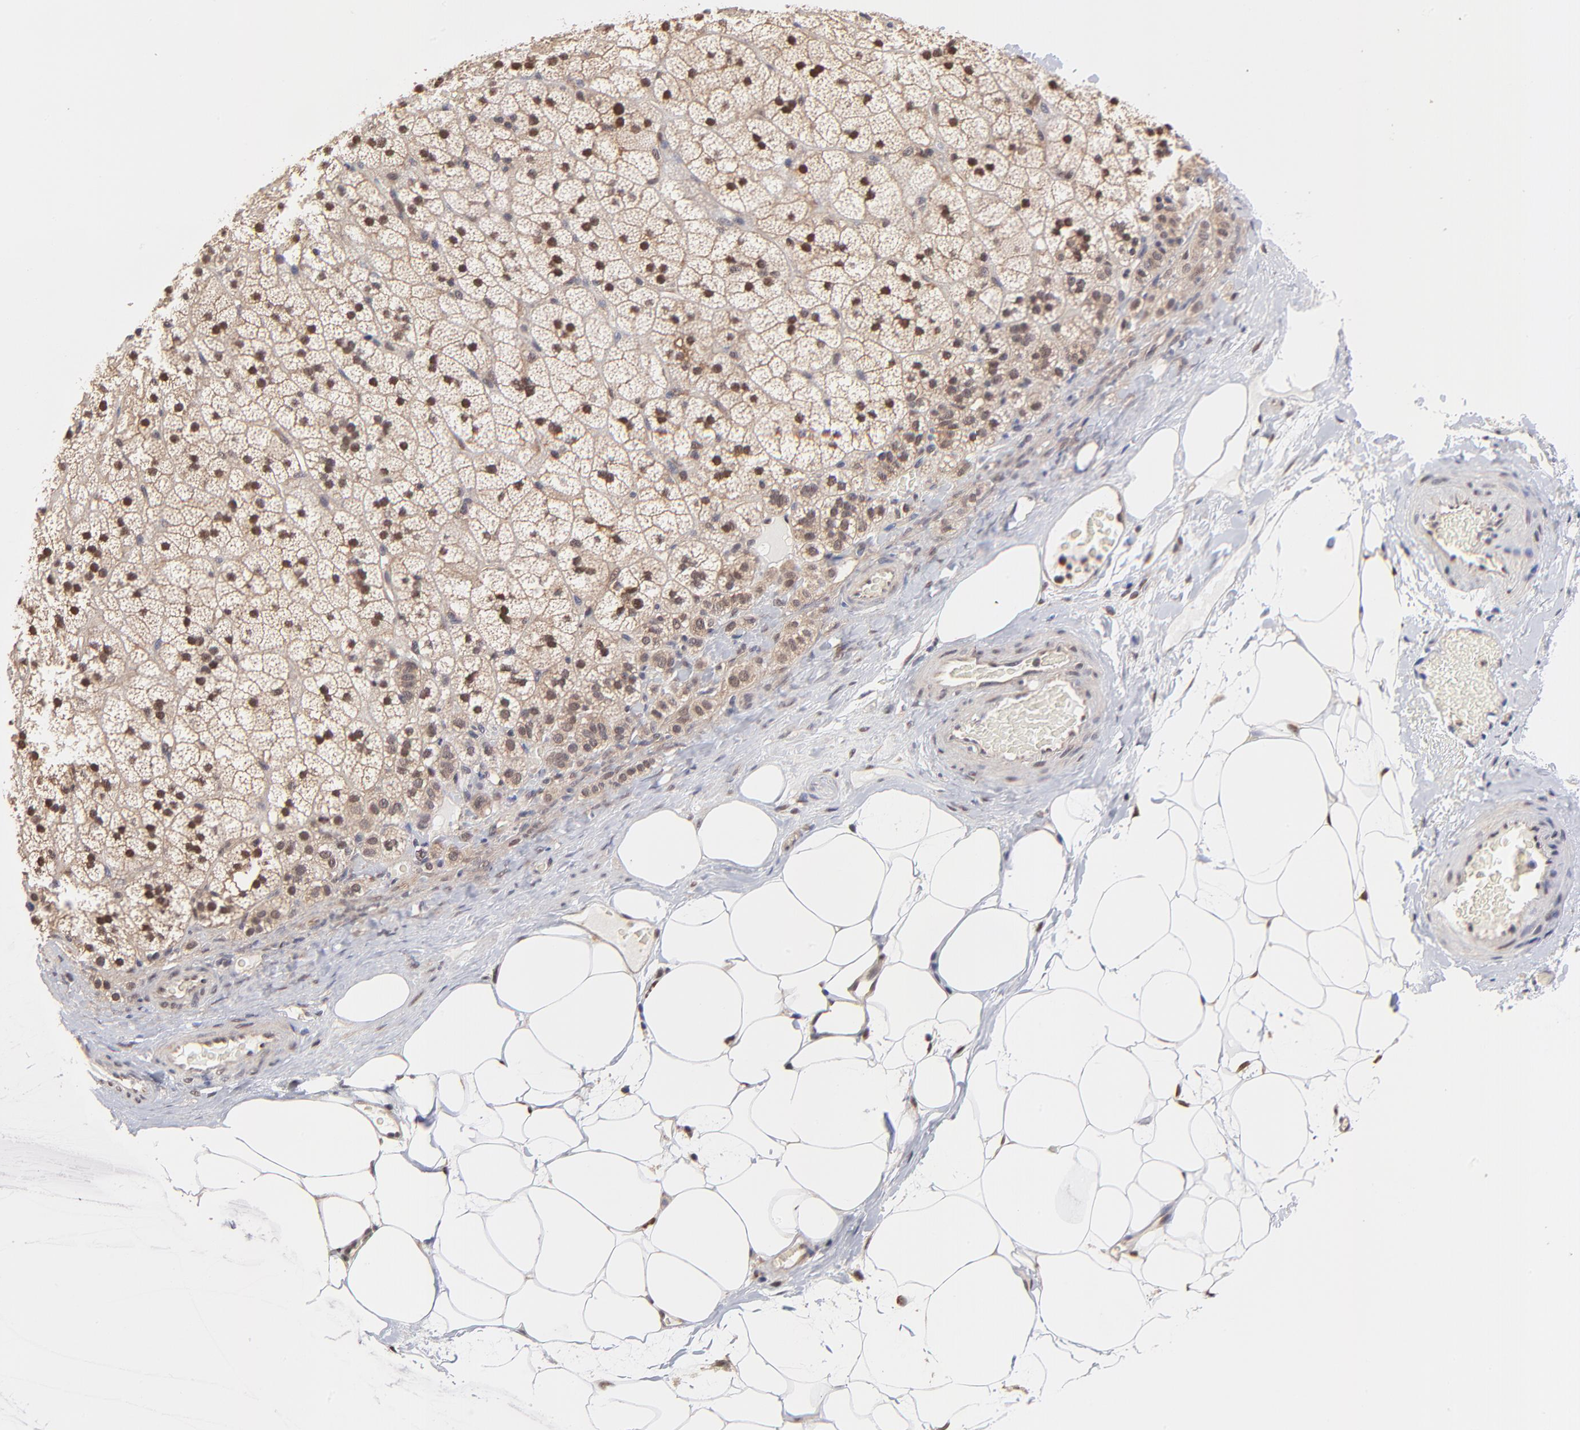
{"staining": {"intensity": "moderate", "quantity": "25%-75%", "location": "cytoplasmic/membranous,nuclear"}, "tissue": "adrenal gland", "cell_type": "Glandular cells", "image_type": "normal", "snomed": [{"axis": "morphology", "description": "Normal tissue, NOS"}, {"axis": "topography", "description": "Adrenal gland"}], "caption": "Brown immunohistochemical staining in normal adrenal gland reveals moderate cytoplasmic/membranous,nuclear expression in about 25%-75% of glandular cells. The staining was performed using DAB to visualize the protein expression in brown, while the nuclei were stained in blue with hematoxylin (Magnification: 20x).", "gene": "PSMC4", "patient": {"sex": "male", "age": 35}}